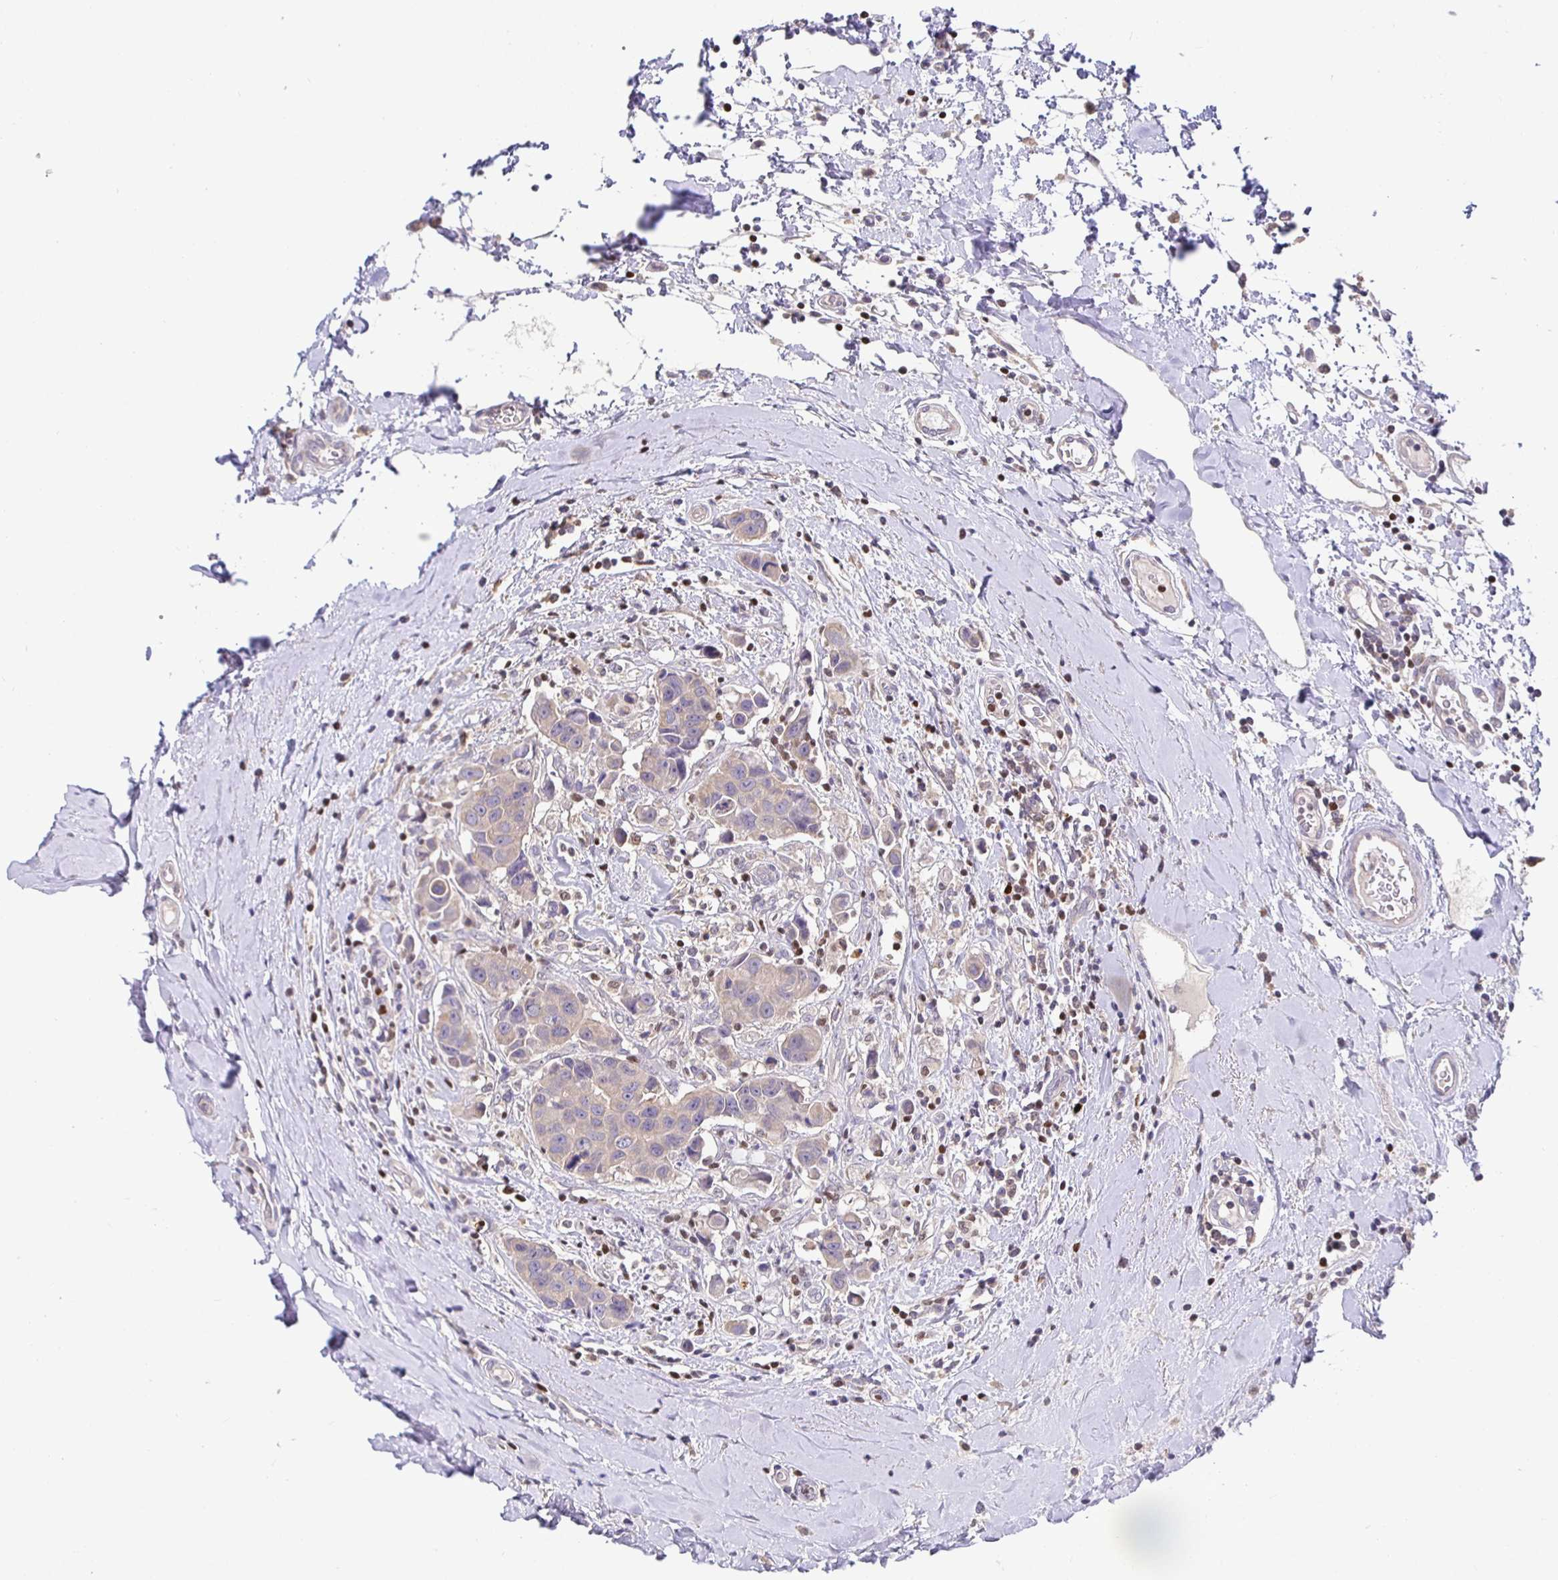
{"staining": {"intensity": "weak", "quantity": ">75%", "location": "cytoplasmic/membranous"}, "tissue": "breast cancer", "cell_type": "Tumor cells", "image_type": "cancer", "snomed": [{"axis": "morphology", "description": "Duct carcinoma"}, {"axis": "topography", "description": "Breast"}], "caption": "The micrograph displays a brown stain indicating the presence of a protein in the cytoplasmic/membranous of tumor cells in breast cancer.", "gene": "SATB1", "patient": {"sex": "female", "age": 24}}